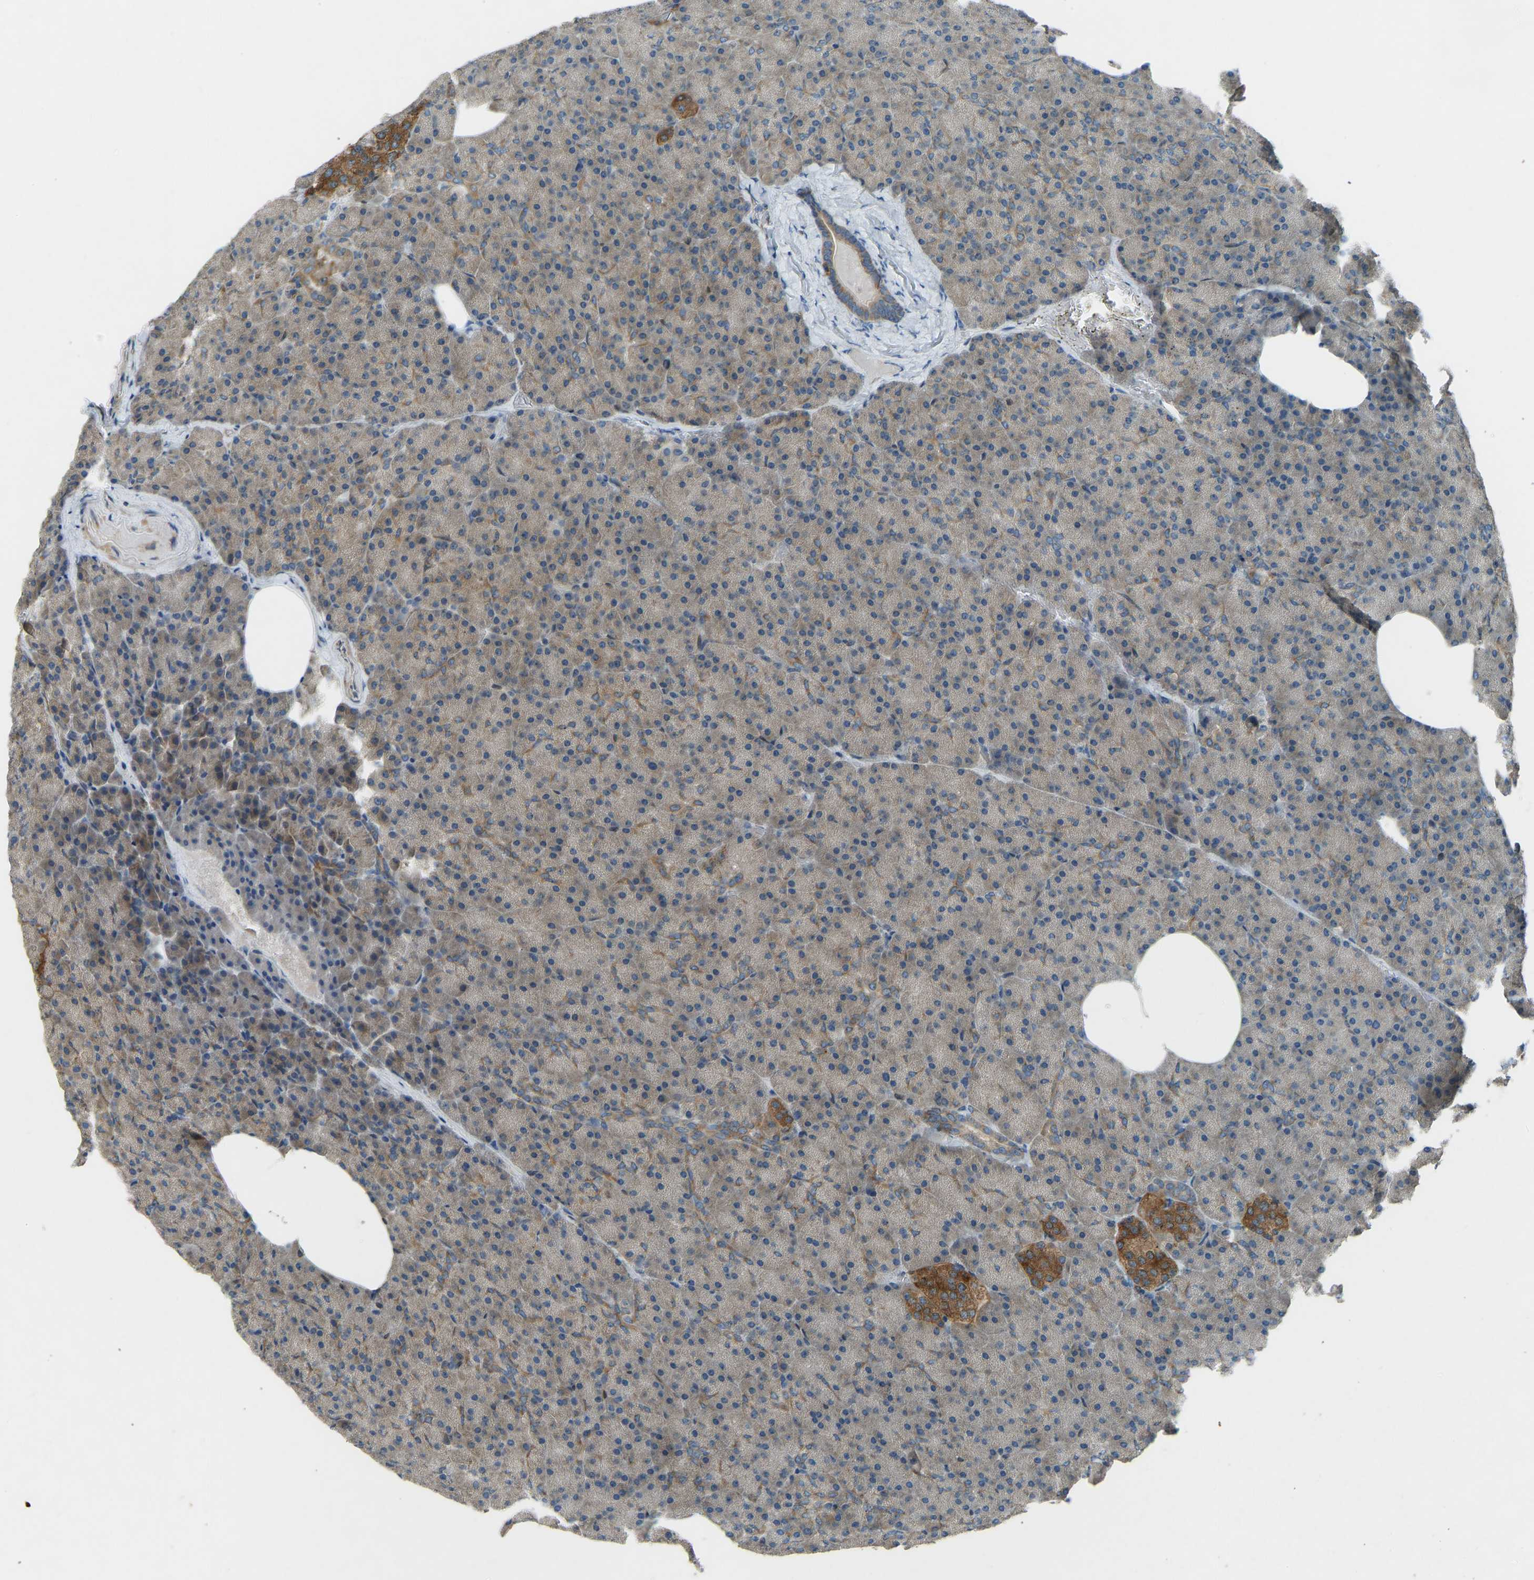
{"staining": {"intensity": "moderate", "quantity": ">75%", "location": "cytoplasmic/membranous"}, "tissue": "pancreas", "cell_type": "Exocrine glandular cells", "image_type": "normal", "snomed": [{"axis": "morphology", "description": "Normal tissue, NOS"}, {"axis": "topography", "description": "Pancreas"}], "caption": "The immunohistochemical stain shows moderate cytoplasmic/membranous staining in exocrine glandular cells of normal pancreas. The staining was performed using DAB, with brown indicating positive protein expression. Nuclei are stained blue with hematoxylin.", "gene": "STAU2", "patient": {"sex": "female", "age": 35}}